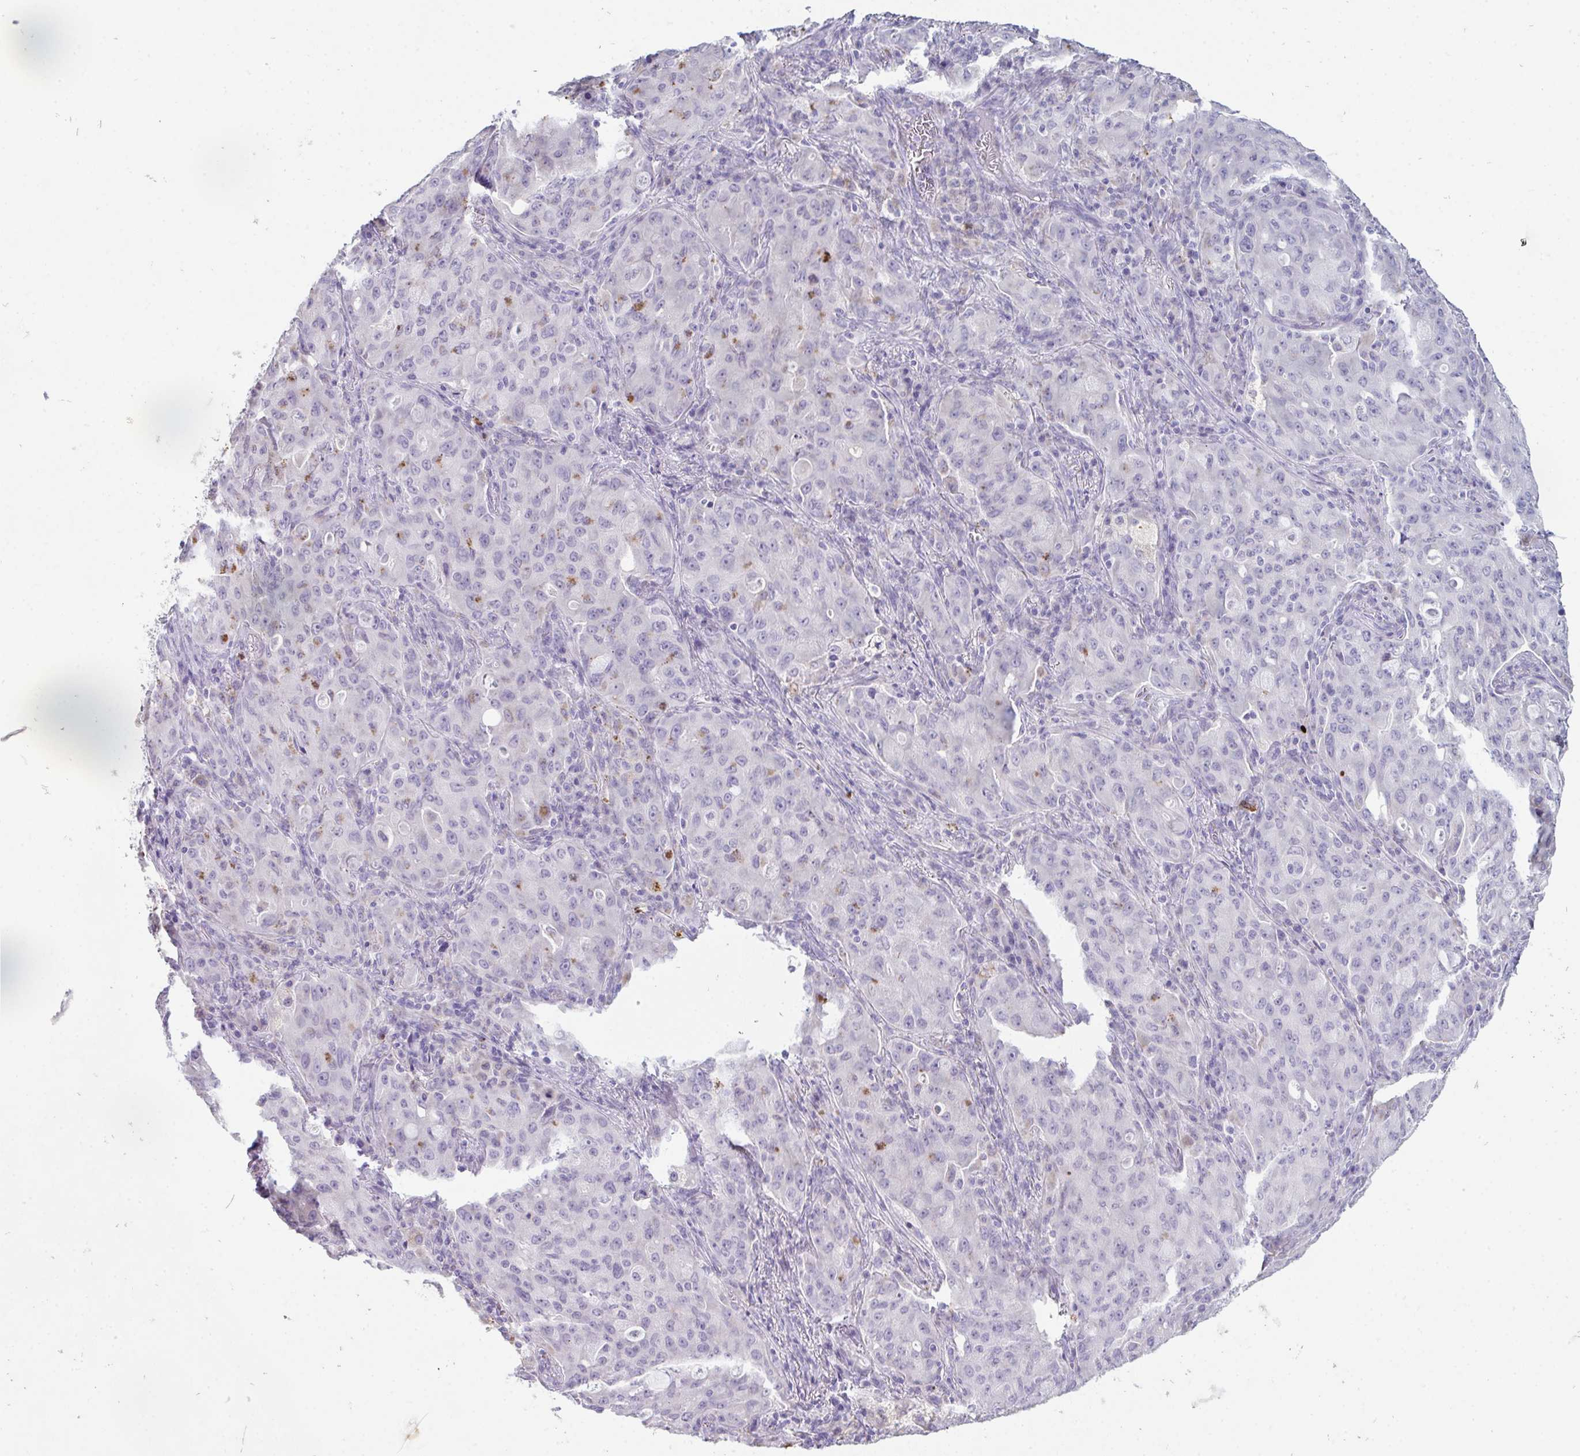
{"staining": {"intensity": "negative", "quantity": "none", "location": "none"}, "tissue": "lung cancer", "cell_type": "Tumor cells", "image_type": "cancer", "snomed": [{"axis": "morphology", "description": "Adenocarcinoma, NOS"}, {"axis": "topography", "description": "Lung"}], "caption": "DAB (3,3'-diaminobenzidine) immunohistochemical staining of lung cancer exhibits no significant positivity in tumor cells. The staining is performed using DAB brown chromogen with nuclei counter-stained in using hematoxylin.", "gene": "ADAM21", "patient": {"sex": "female", "age": 44}}